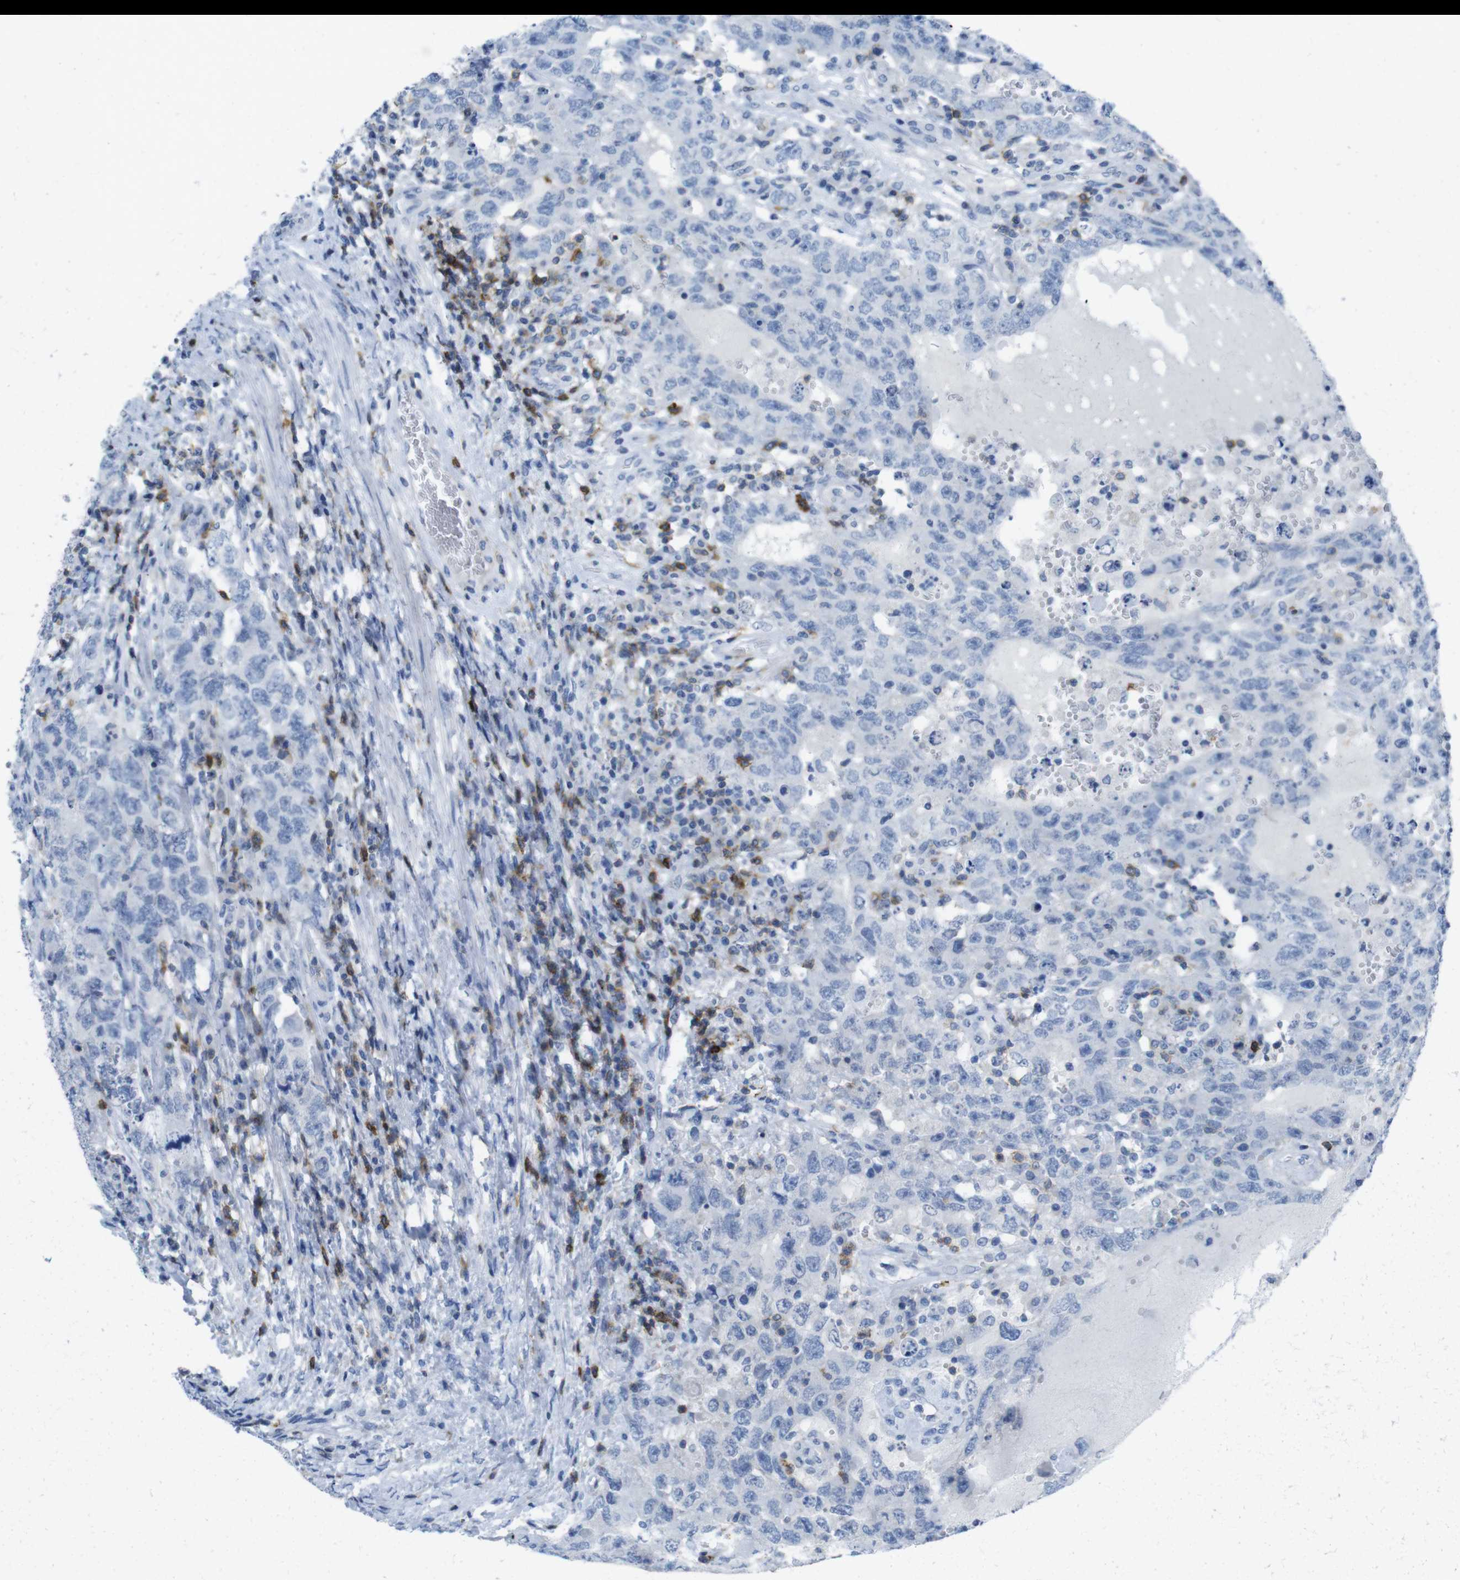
{"staining": {"intensity": "negative", "quantity": "none", "location": "none"}, "tissue": "testis cancer", "cell_type": "Tumor cells", "image_type": "cancer", "snomed": [{"axis": "morphology", "description": "Carcinoma, Embryonal, NOS"}, {"axis": "topography", "description": "Testis"}], "caption": "This is an IHC photomicrograph of embryonal carcinoma (testis). There is no positivity in tumor cells.", "gene": "CD5", "patient": {"sex": "male", "age": 26}}